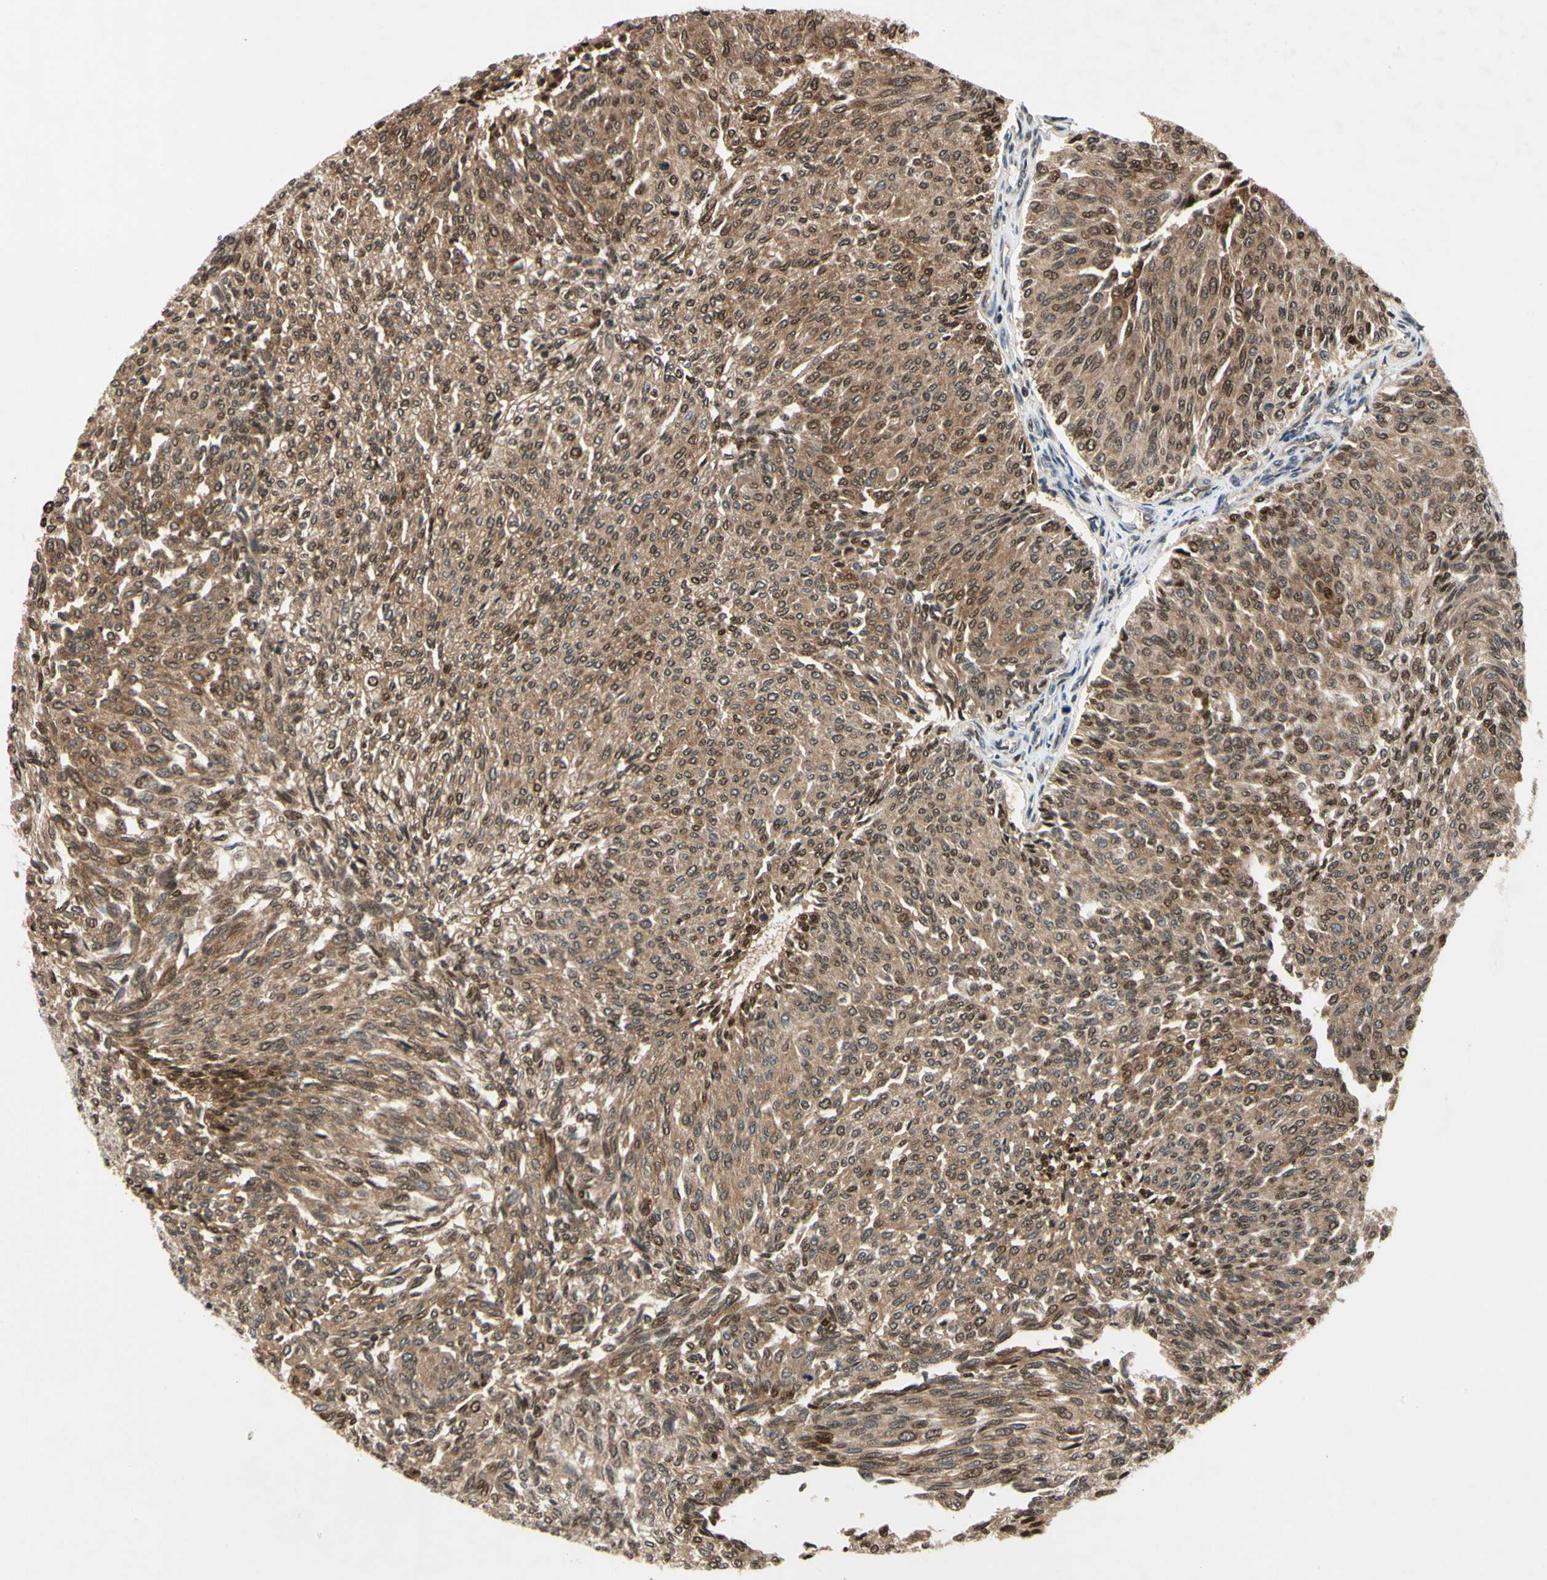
{"staining": {"intensity": "moderate", "quantity": ">75%", "location": "cytoplasmic/membranous"}, "tissue": "urothelial cancer", "cell_type": "Tumor cells", "image_type": "cancer", "snomed": [{"axis": "morphology", "description": "Urothelial carcinoma, Low grade"}, {"axis": "topography", "description": "Urinary bladder"}], "caption": "High-magnification brightfield microscopy of low-grade urothelial carcinoma stained with DAB (brown) and counterstained with hematoxylin (blue). tumor cells exhibit moderate cytoplasmic/membranous expression is present in approximately>75% of cells.", "gene": "GSR", "patient": {"sex": "female", "age": 79}}